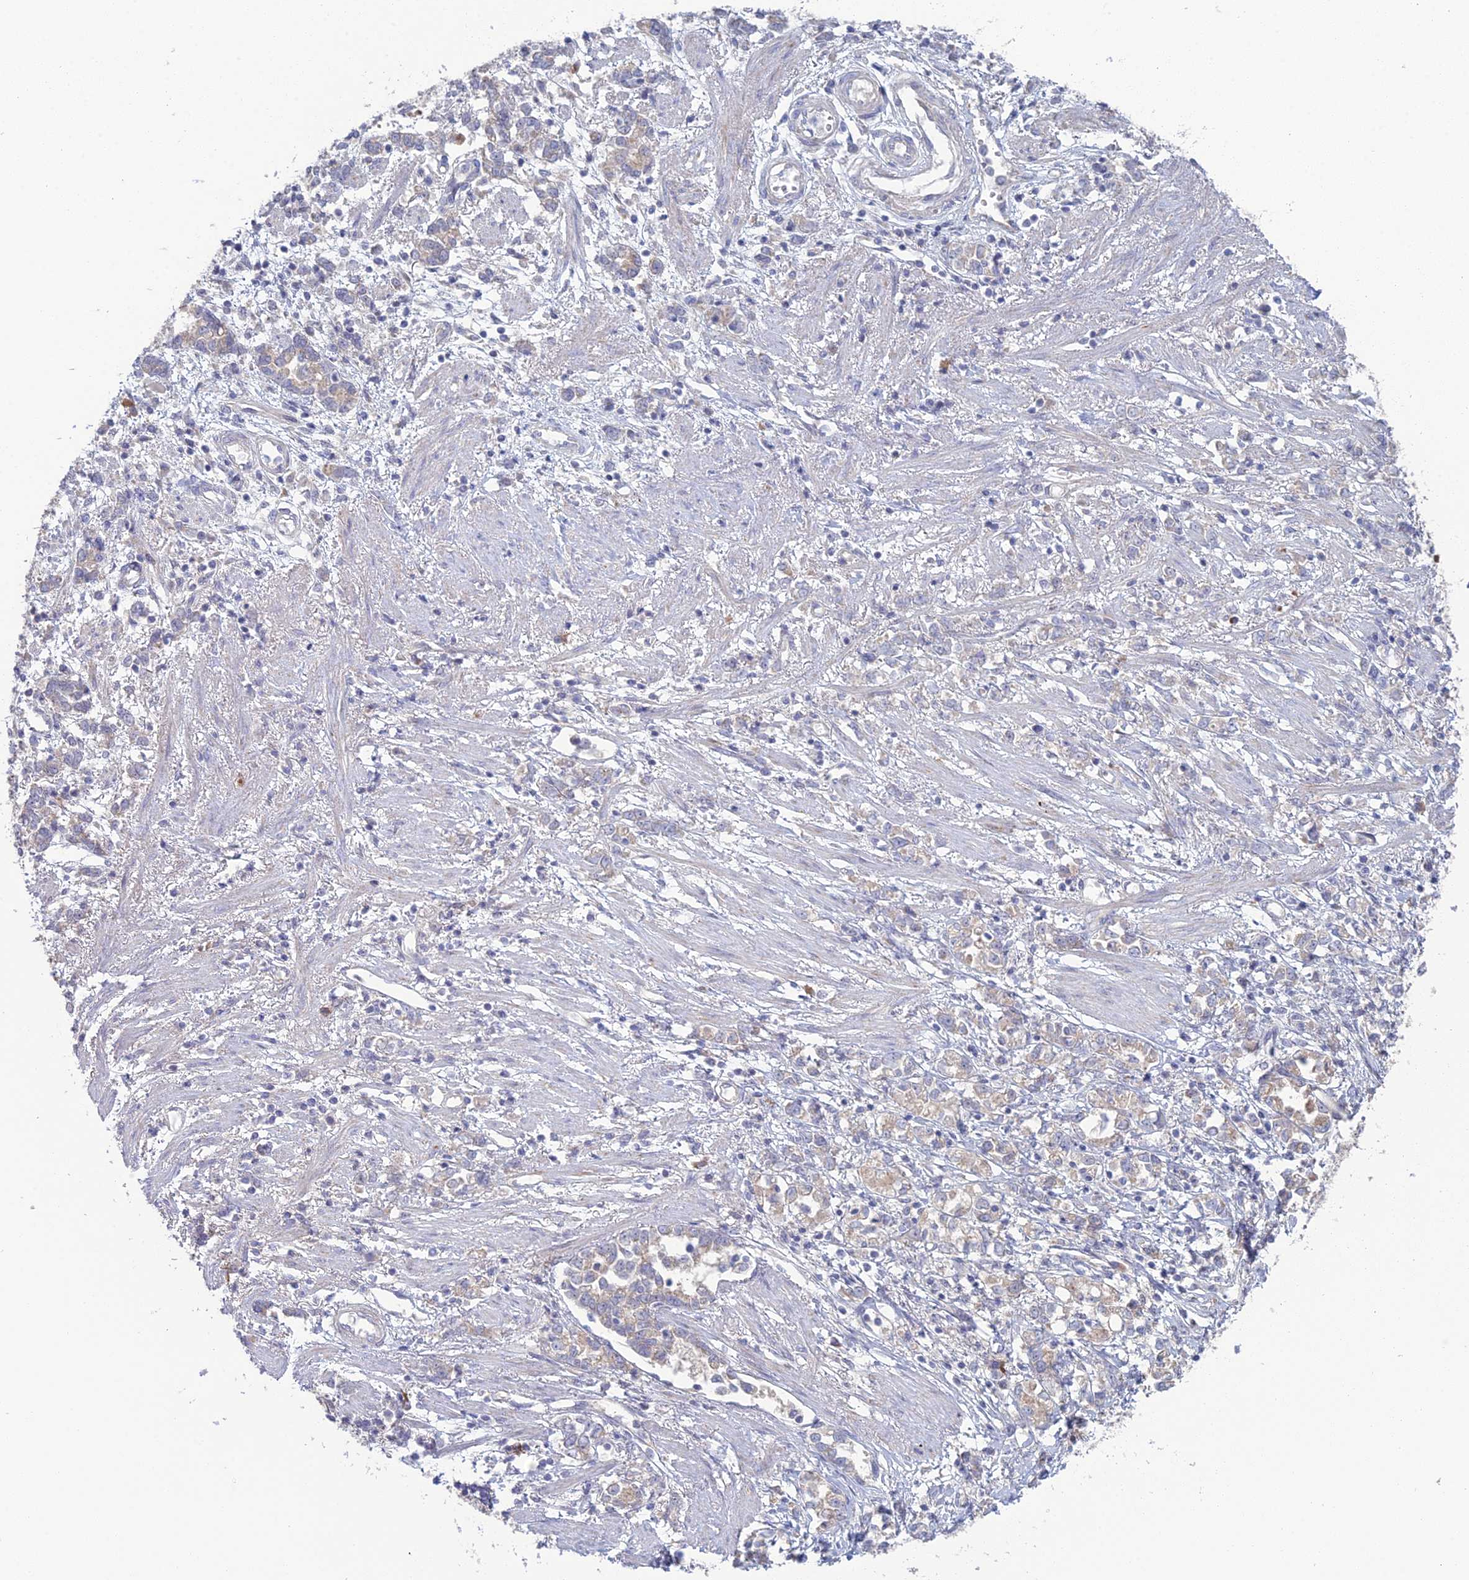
{"staining": {"intensity": "weak", "quantity": "<25%", "location": "cytoplasmic/membranous"}, "tissue": "stomach cancer", "cell_type": "Tumor cells", "image_type": "cancer", "snomed": [{"axis": "morphology", "description": "Adenocarcinoma, NOS"}, {"axis": "topography", "description": "Stomach"}], "caption": "This image is of adenocarcinoma (stomach) stained with immunohistochemistry to label a protein in brown with the nuclei are counter-stained blue. There is no staining in tumor cells.", "gene": "ARL16", "patient": {"sex": "female", "age": 76}}